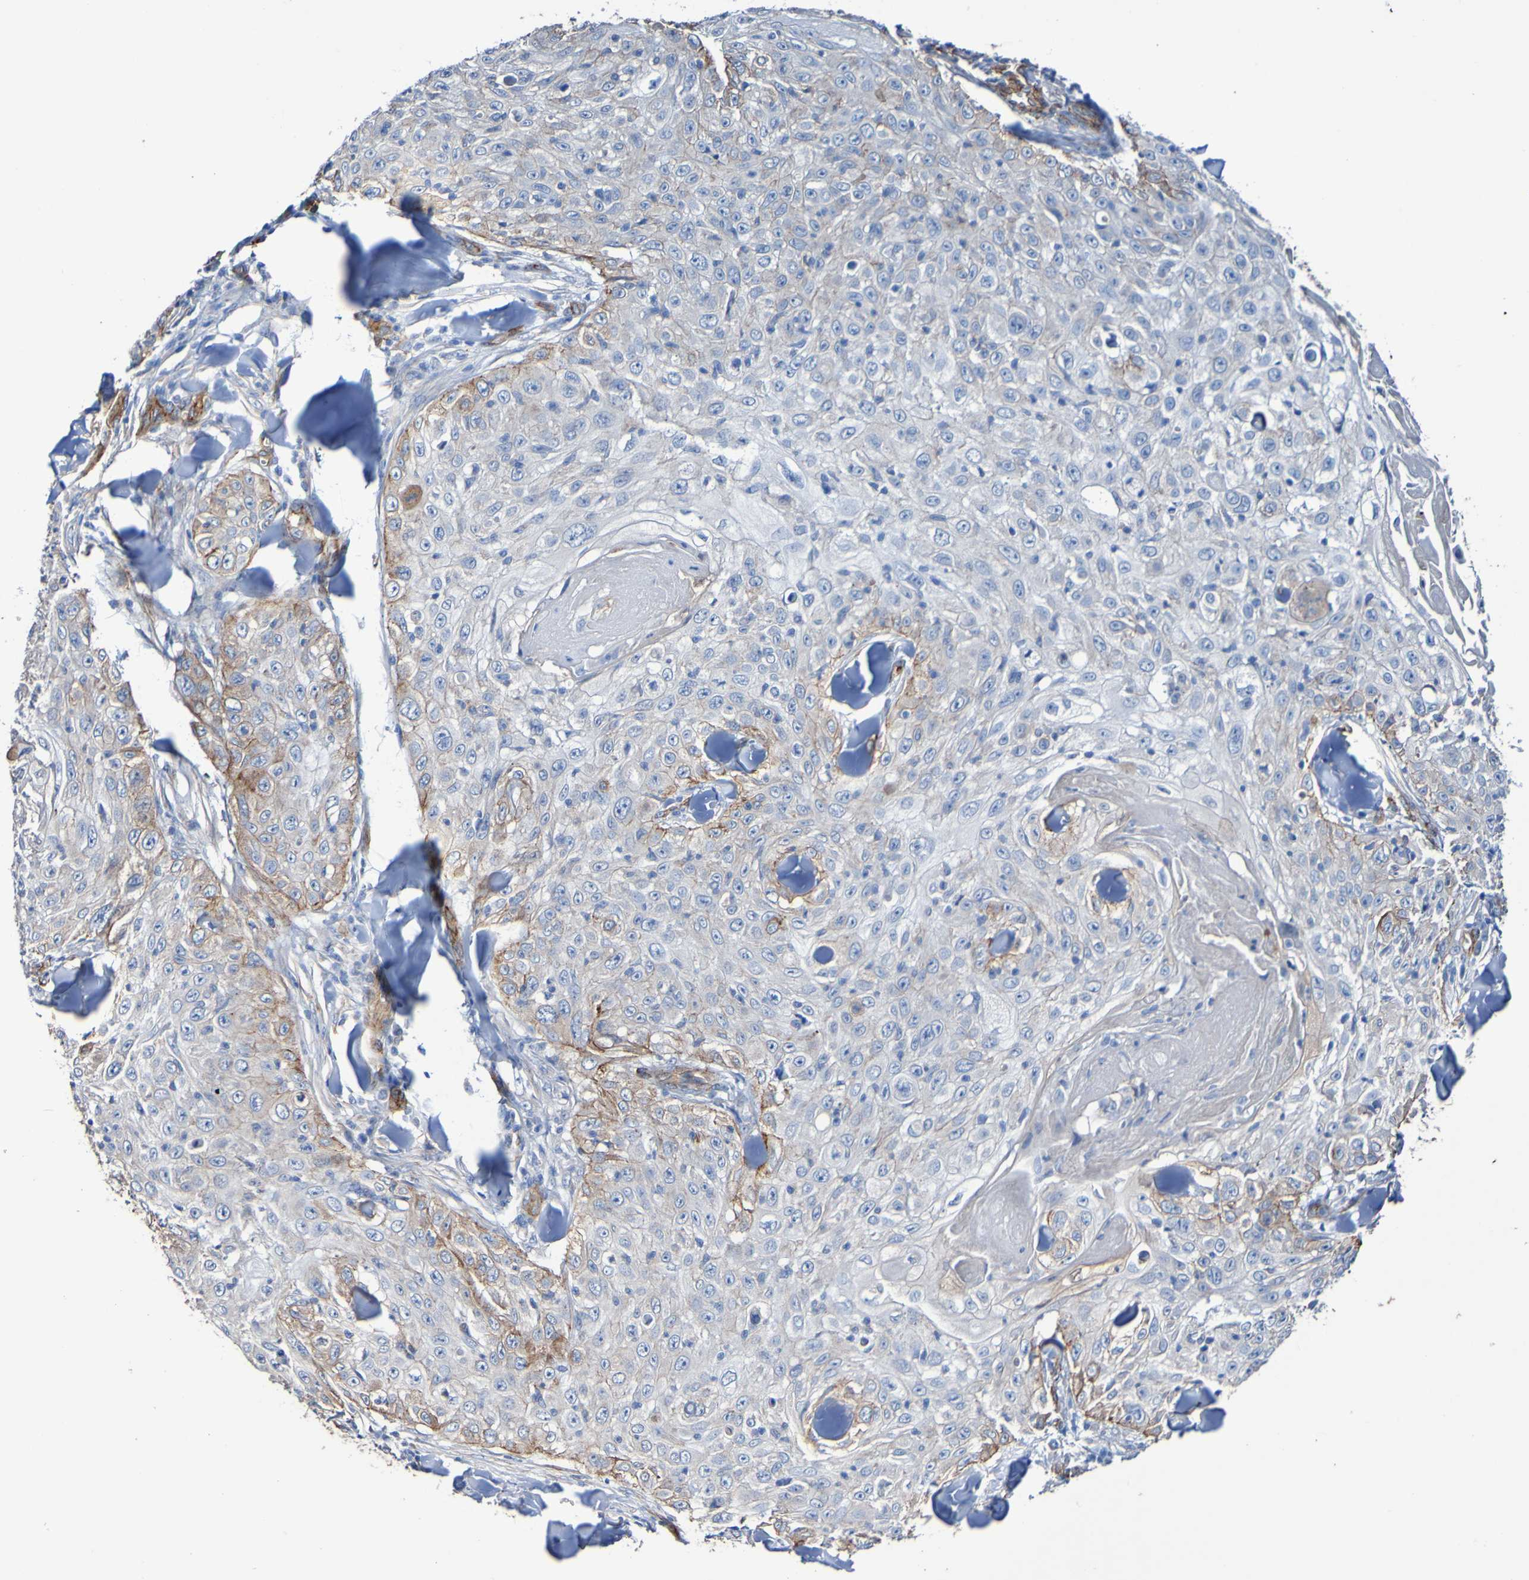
{"staining": {"intensity": "moderate", "quantity": "<25%", "location": "cytoplasmic/membranous"}, "tissue": "skin cancer", "cell_type": "Tumor cells", "image_type": "cancer", "snomed": [{"axis": "morphology", "description": "Squamous cell carcinoma, NOS"}, {"axis": "topography", "description": "Skin"}], "caption": "Human skin cancer (squamous cell carcinoma) stained with a brown dye reveals moderate cytoplasmic/membranous positive expression in about <25% of tumor cells.", "gene": "ELMOD3", "patient": {"sex": "male", "age": 86}}